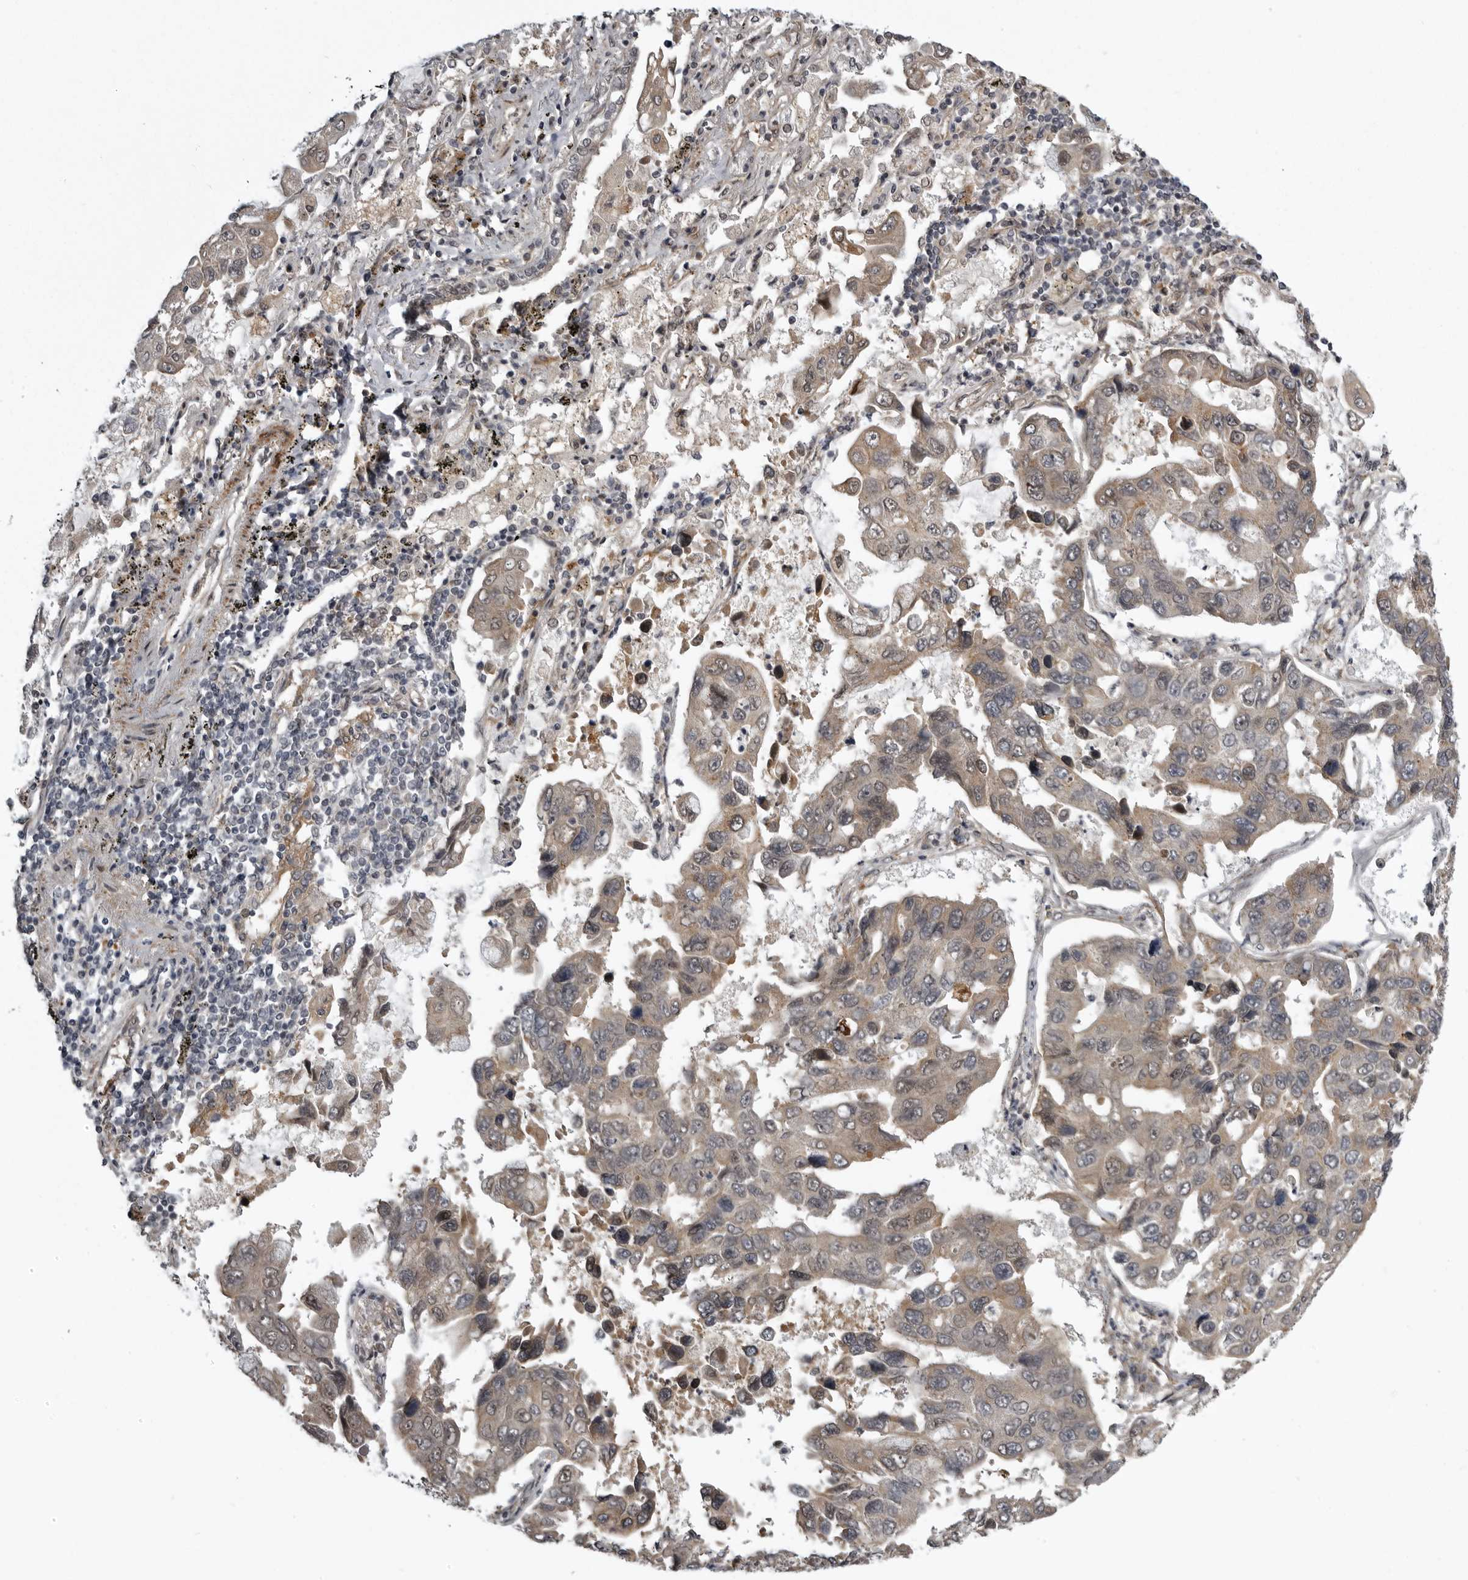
{"staining": {"intensity": "weak", "quantity": ">75%", "location": "cytoplasmic/membranous"}, "tissue": "lung cancer", "cell_type": "Tumor cells", "image_type": "cancer", "snomed": [{"axis": "morphology", "description": "Adenocarcinoma, NOS"}, {"axis": "topography", "description": "Lung"}], "caption": "Lung adenocarcinoma tissue reveals weak cytoplasmic/membranous staining in approximately >75% of tumor cells The staining is performed using DAB brown chromogen to label protein expression. The nuclei are counter-stained blue using hematoxylin.", "gene": "SNX16", "patient": {"sex": "male", "age": 64}}